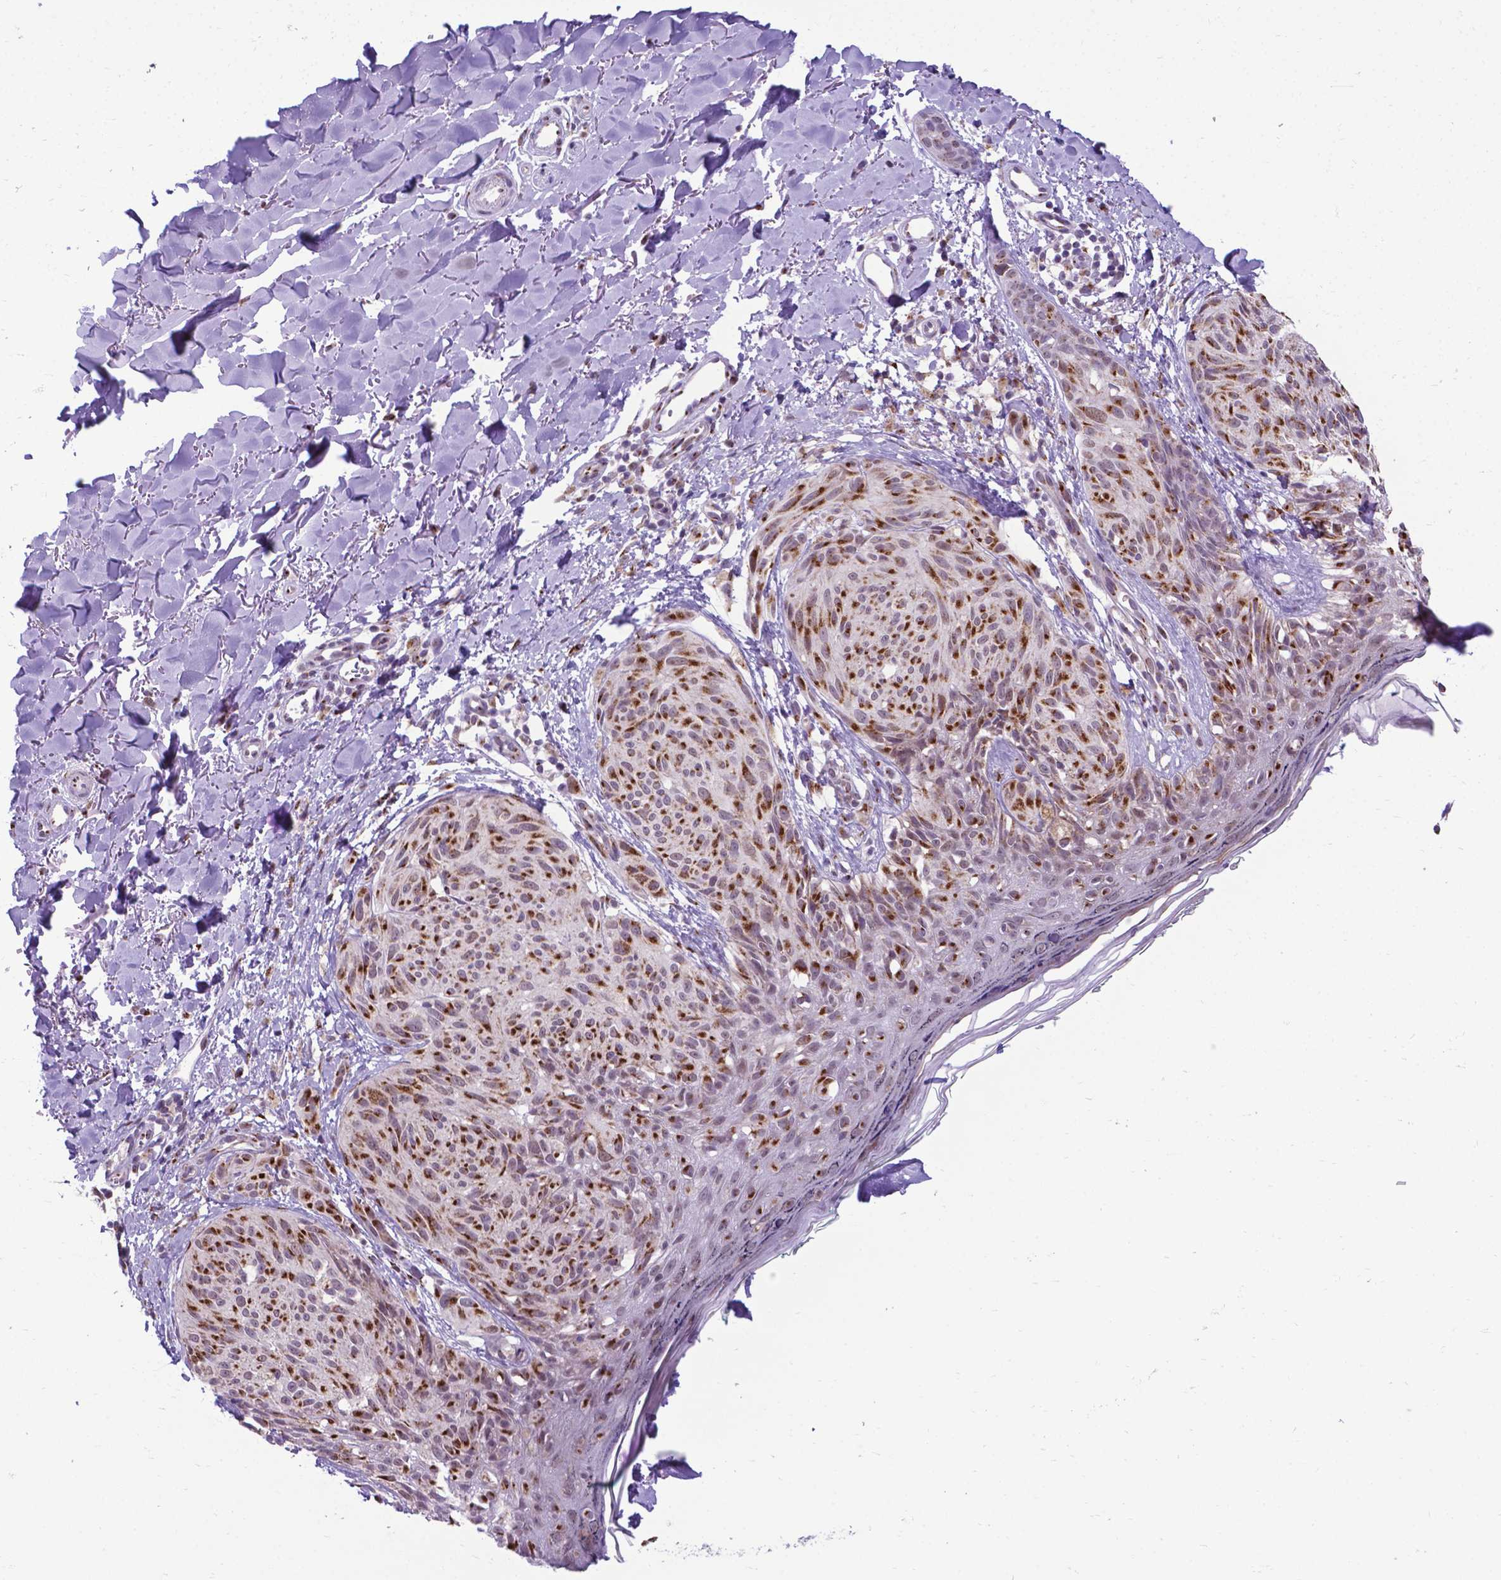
{"staining": {"intensity": "moderate", "quantity": ">75%", "location": "cytoplasmic/membranous"}, "tissue": "melanoma", "cell_type": "Tumor cells", "image_type": "cancer", "snomed": [{"axis": "morphology", "description": "Malignant melanoma, NOS"}, {"axis": "topography", "description": "Skin"}], "caption": "The image displays staining of malignant melanoma, revealing moderate cytoplasmic/membranous protein positivity (brown color) within tumor cells. (DAB (3,3'-diaminobenzidine) IHC, brown staining for protein, blue staining for nuclei).", "gene": "MRPL10", "patient": {"sex": "female", "age": 87}}